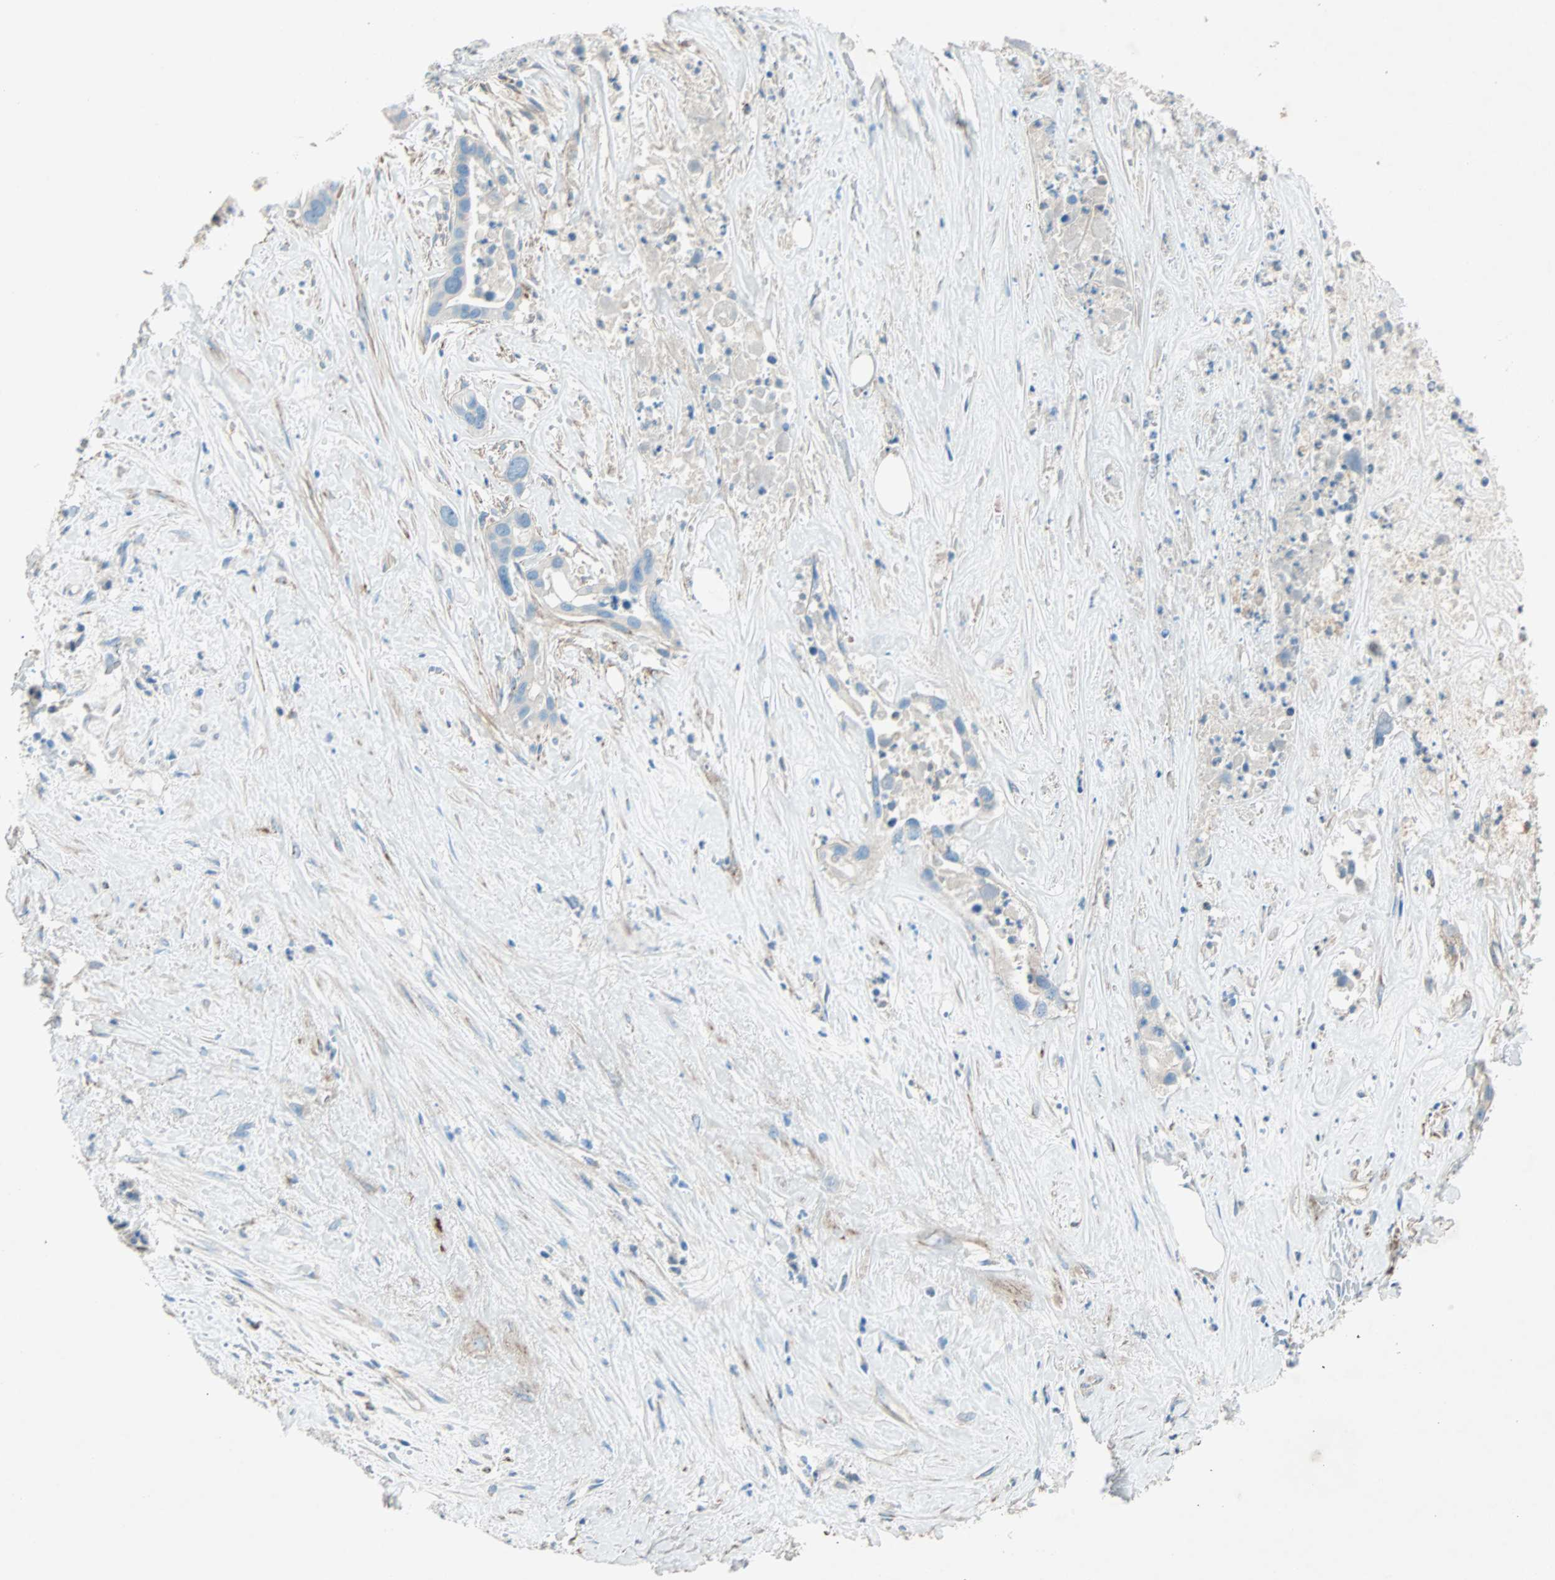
{"staining": {"intensity": "moderate", "quantity": ">75%", "location": "cytoplasmic/membranous"}, "tissue": "liver cancer", "cell_type": "Tumor cells", "image_type": "cancer", "snomed": [{"axis": "morphology", "description": "Cholangiocarcinoma"}, {"axis": "topography", "description": "Liver"}], "caption": "Moderate cytoplasmic/membranous protein expression is present in about >75% of tumor cells in liver cholangiocarcinoma. The staining was performed using DAB to visualize the protein expression in brown, while the nuclei were stained in blue with hematoxylin (Magnification: 20x).", "gene": "LY6G6F", "patient": {"sex": "female", "age": 65}}